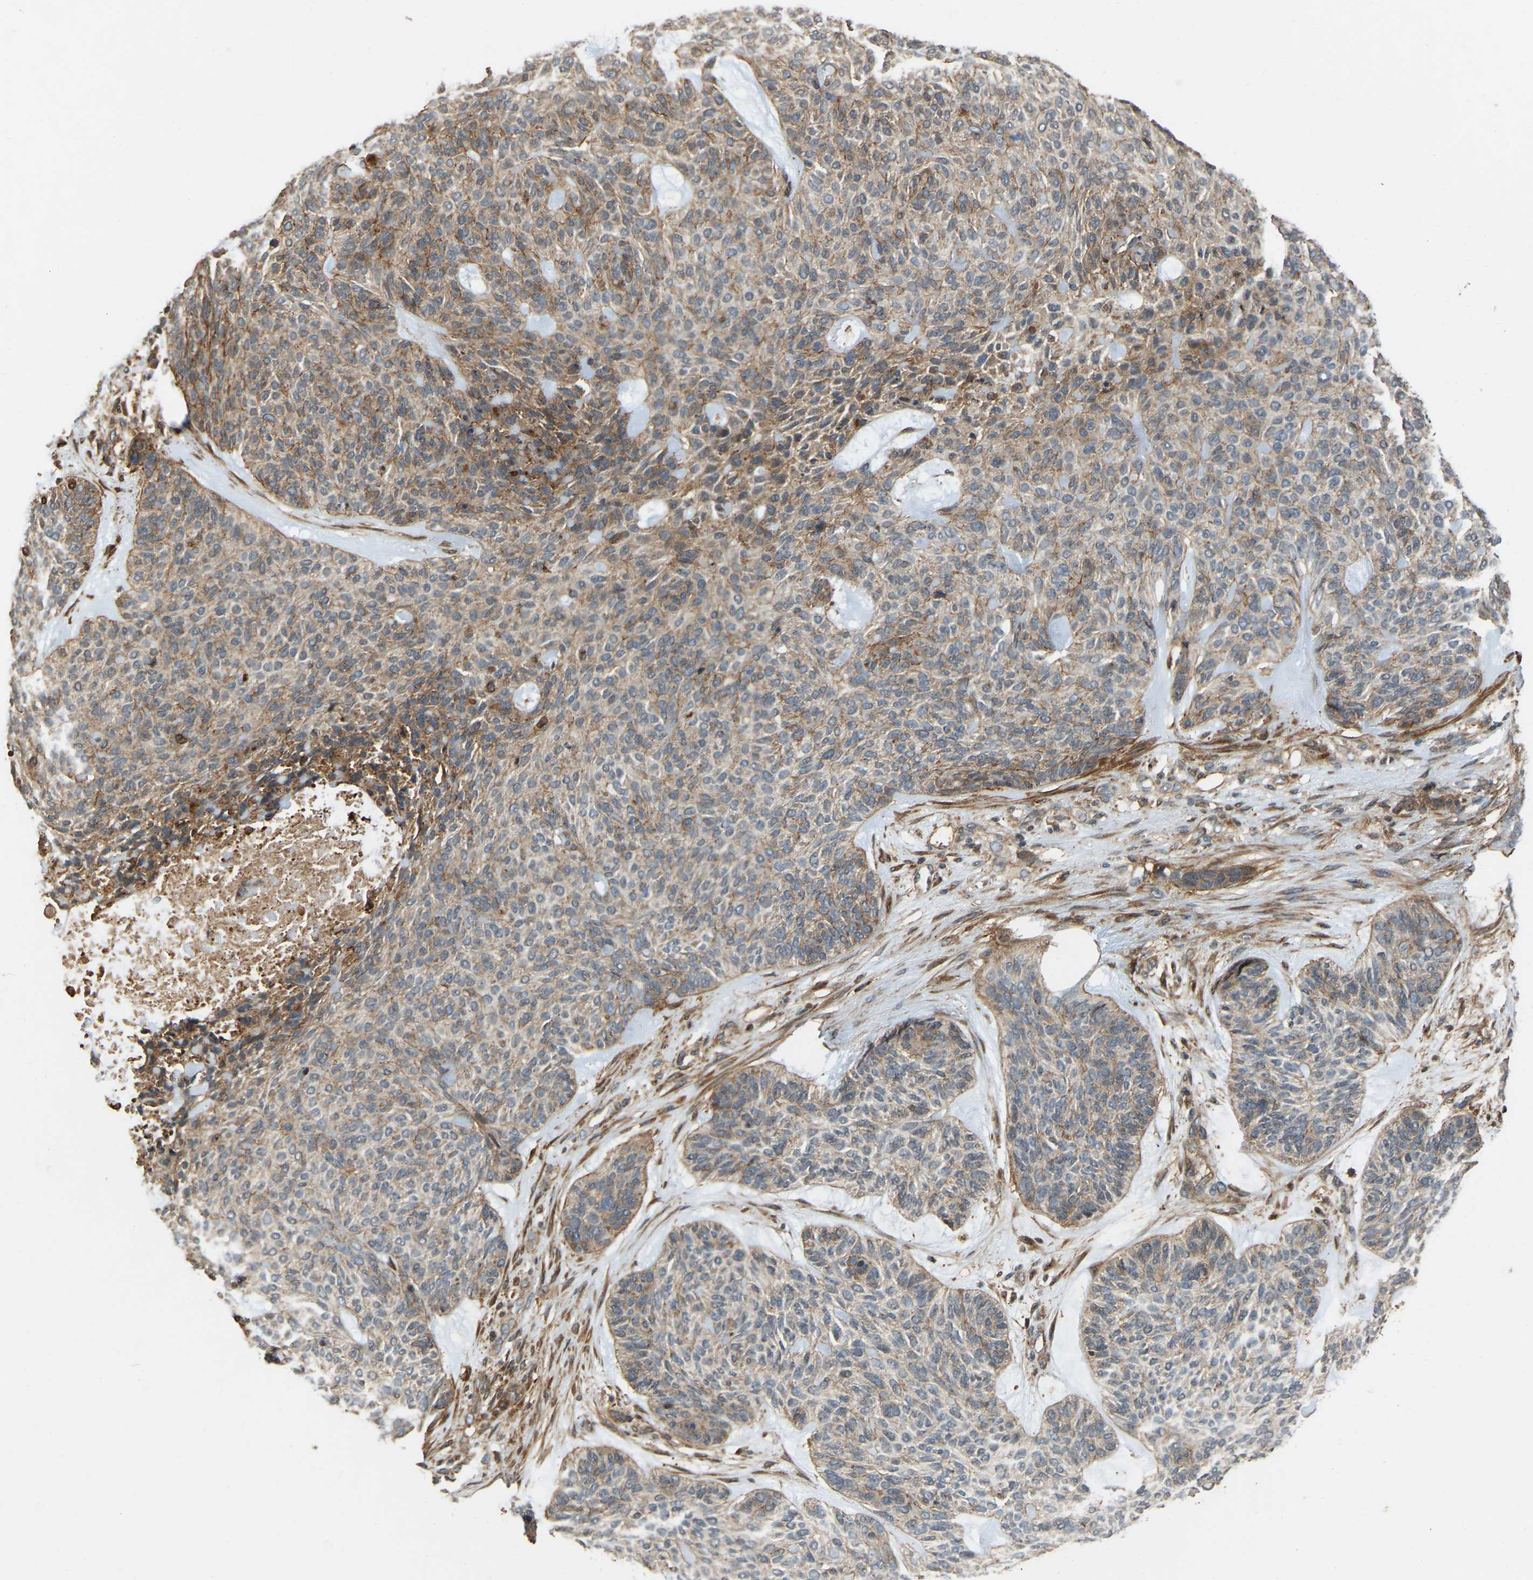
{"staining": {"intensity": "moderate", "quantity": ">75%", "location": "cytoplasmic/membranous"}, "tissue": "skin cancer", "cell_type": "Tumor cells", "image_type": "cancer", "snomed": [{"axis": "morphology", "description": "Basal cell carcinoma"}, {"axis": "topography", "description": "Skin"}], "caption": "Basal cell carcinoma (skin) stained with DAB (3,3'-diaminobenzidine) IHC displays medium levels of moderate cytoplasmic/membranous staining in approximately >75% of tumor cells.", "gene": "SAMD9L", "patient": {"sex": "male", "age": 55}}